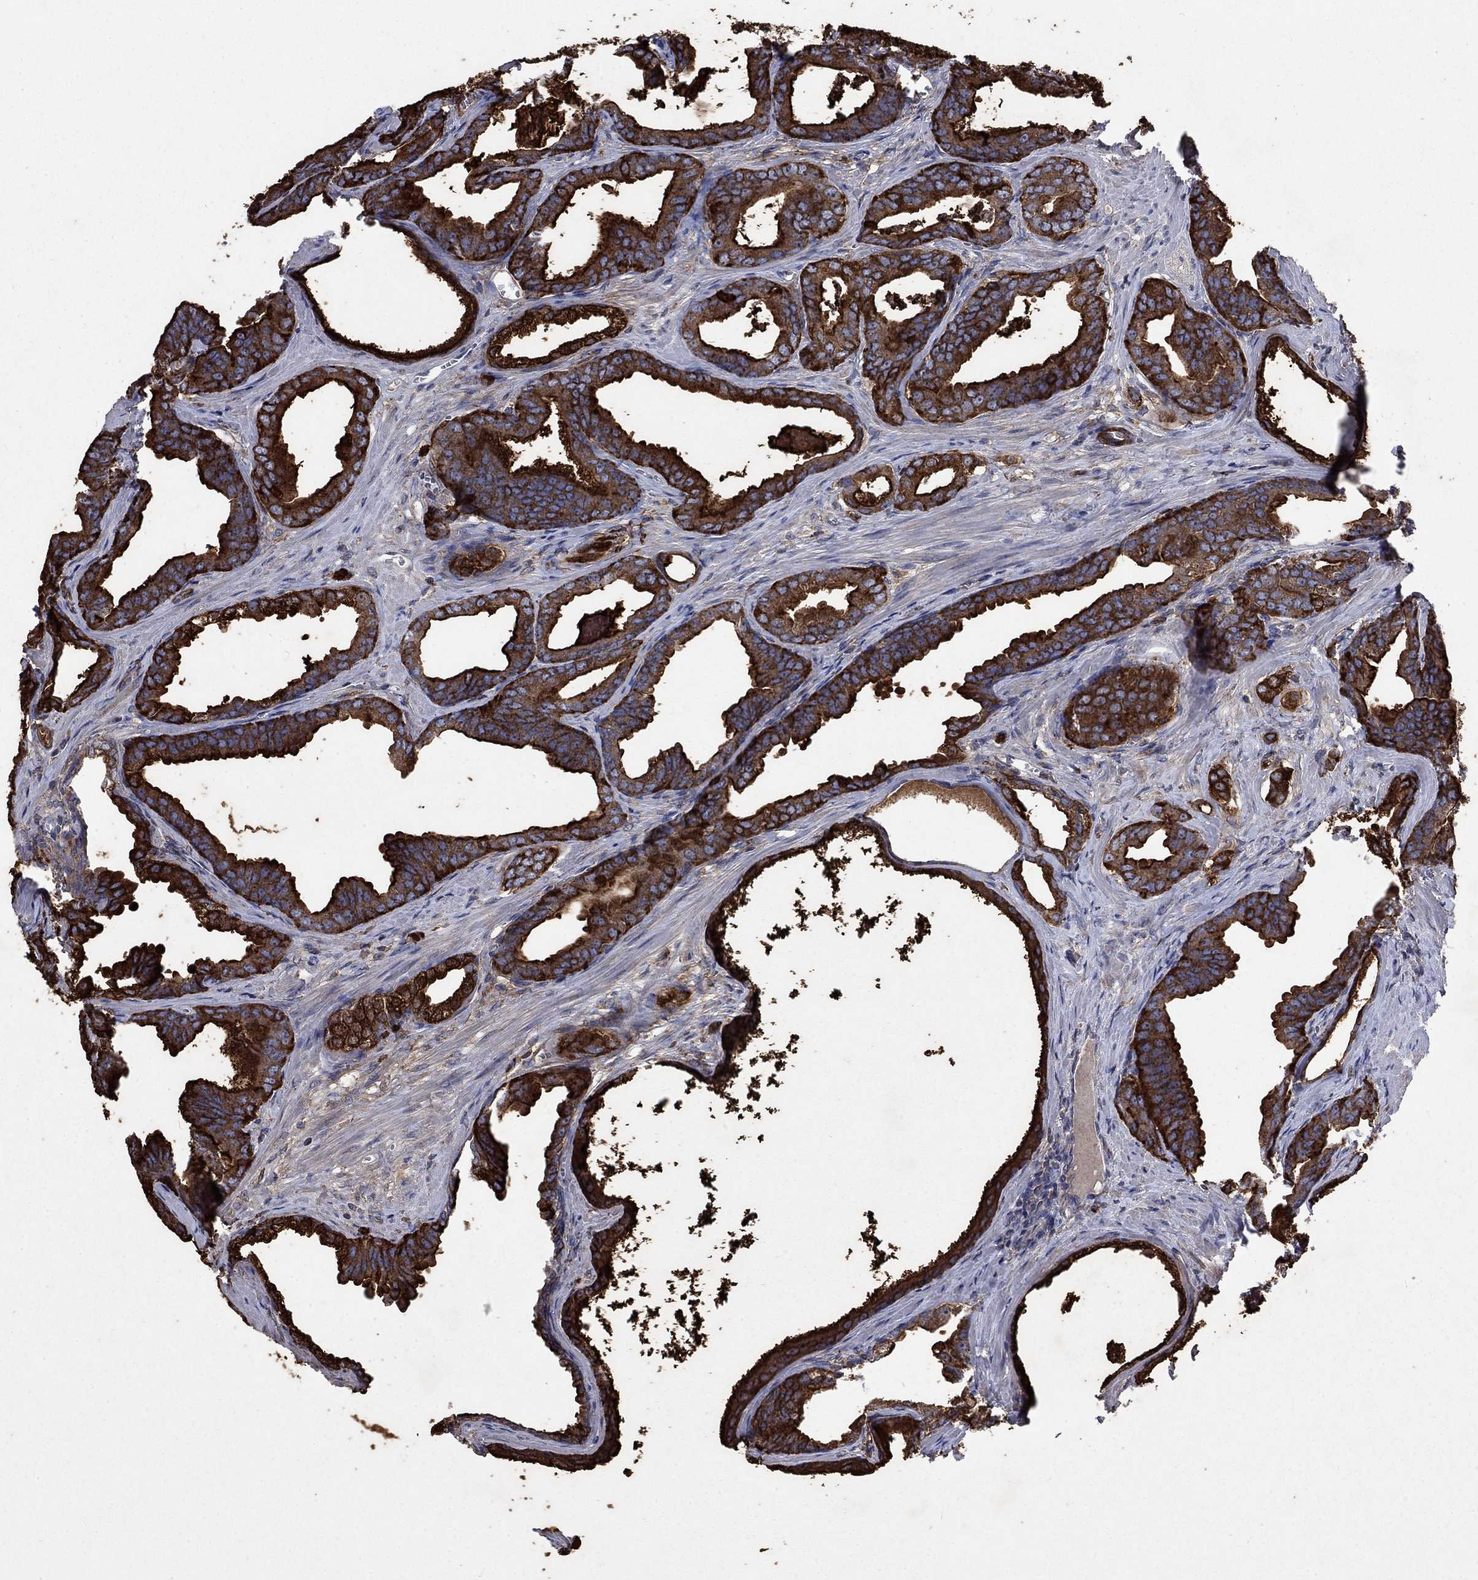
{"staining": {"intensity": "strong", "quantity": ">75%", "location": "cytoplasmic/membranous"}, "tissue": "prostate cancer", "cell_type": "Tumor cells", "image_type": "cancer", "snomed": [{"axis": "morphology", "description": "Adenocarcinoma, NOS"}, {"axis": "topography", "description": "Prostate"}], "caption": "A brown stain highlights strong cytoplasmic/membranous staining of a protein in human adenocarcinoma (prostate) tumor cells. (Brightfield microscopy of DAB IHC at high magnification).", "gene": "PDE3A", "patient": {"sex": "male", "age": 66}}